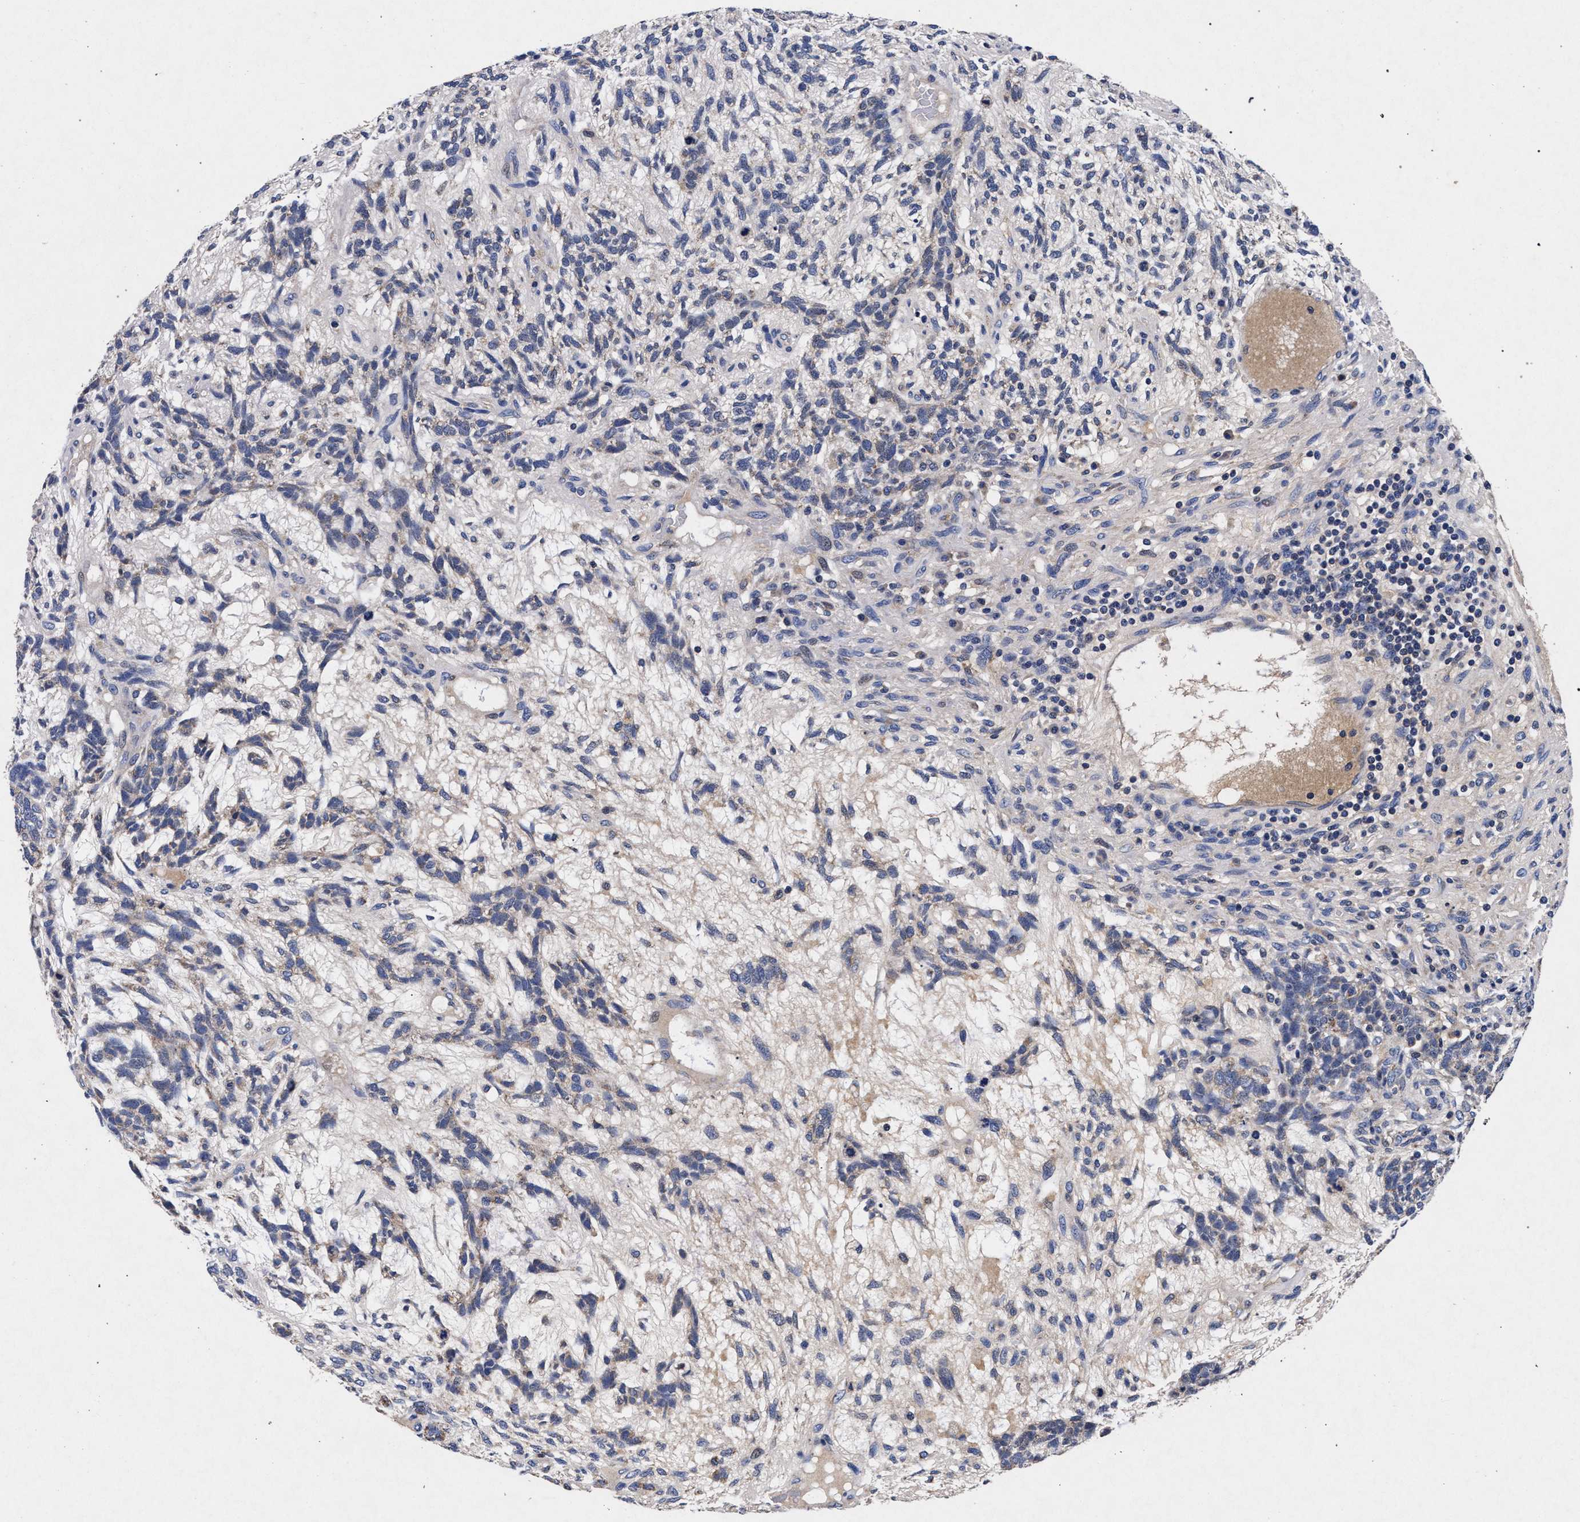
{"staining": {"intensity": "weak", "quantity": "25%-75%", "location": "cytoplasmic/membranous"}, "tissue": "testis cancer", "cell_type": "Tumor cells", "image_type": "cancer", "snomed": [{"axis": "morphology", "description": "Seminoma, NOS"}, {"axis": "topography", "description": "Testis"}], "caption": "Immunohistochemical staining of testis seminoma shows low levels of weak cytoplasmic/membranous protein staining in about 25%-75% of tumor cells. (DAB IHC with brightfield microscopy, high magnification).", "gene": "HSD17B14", "patient": {"sex": "male", "age": 28}}